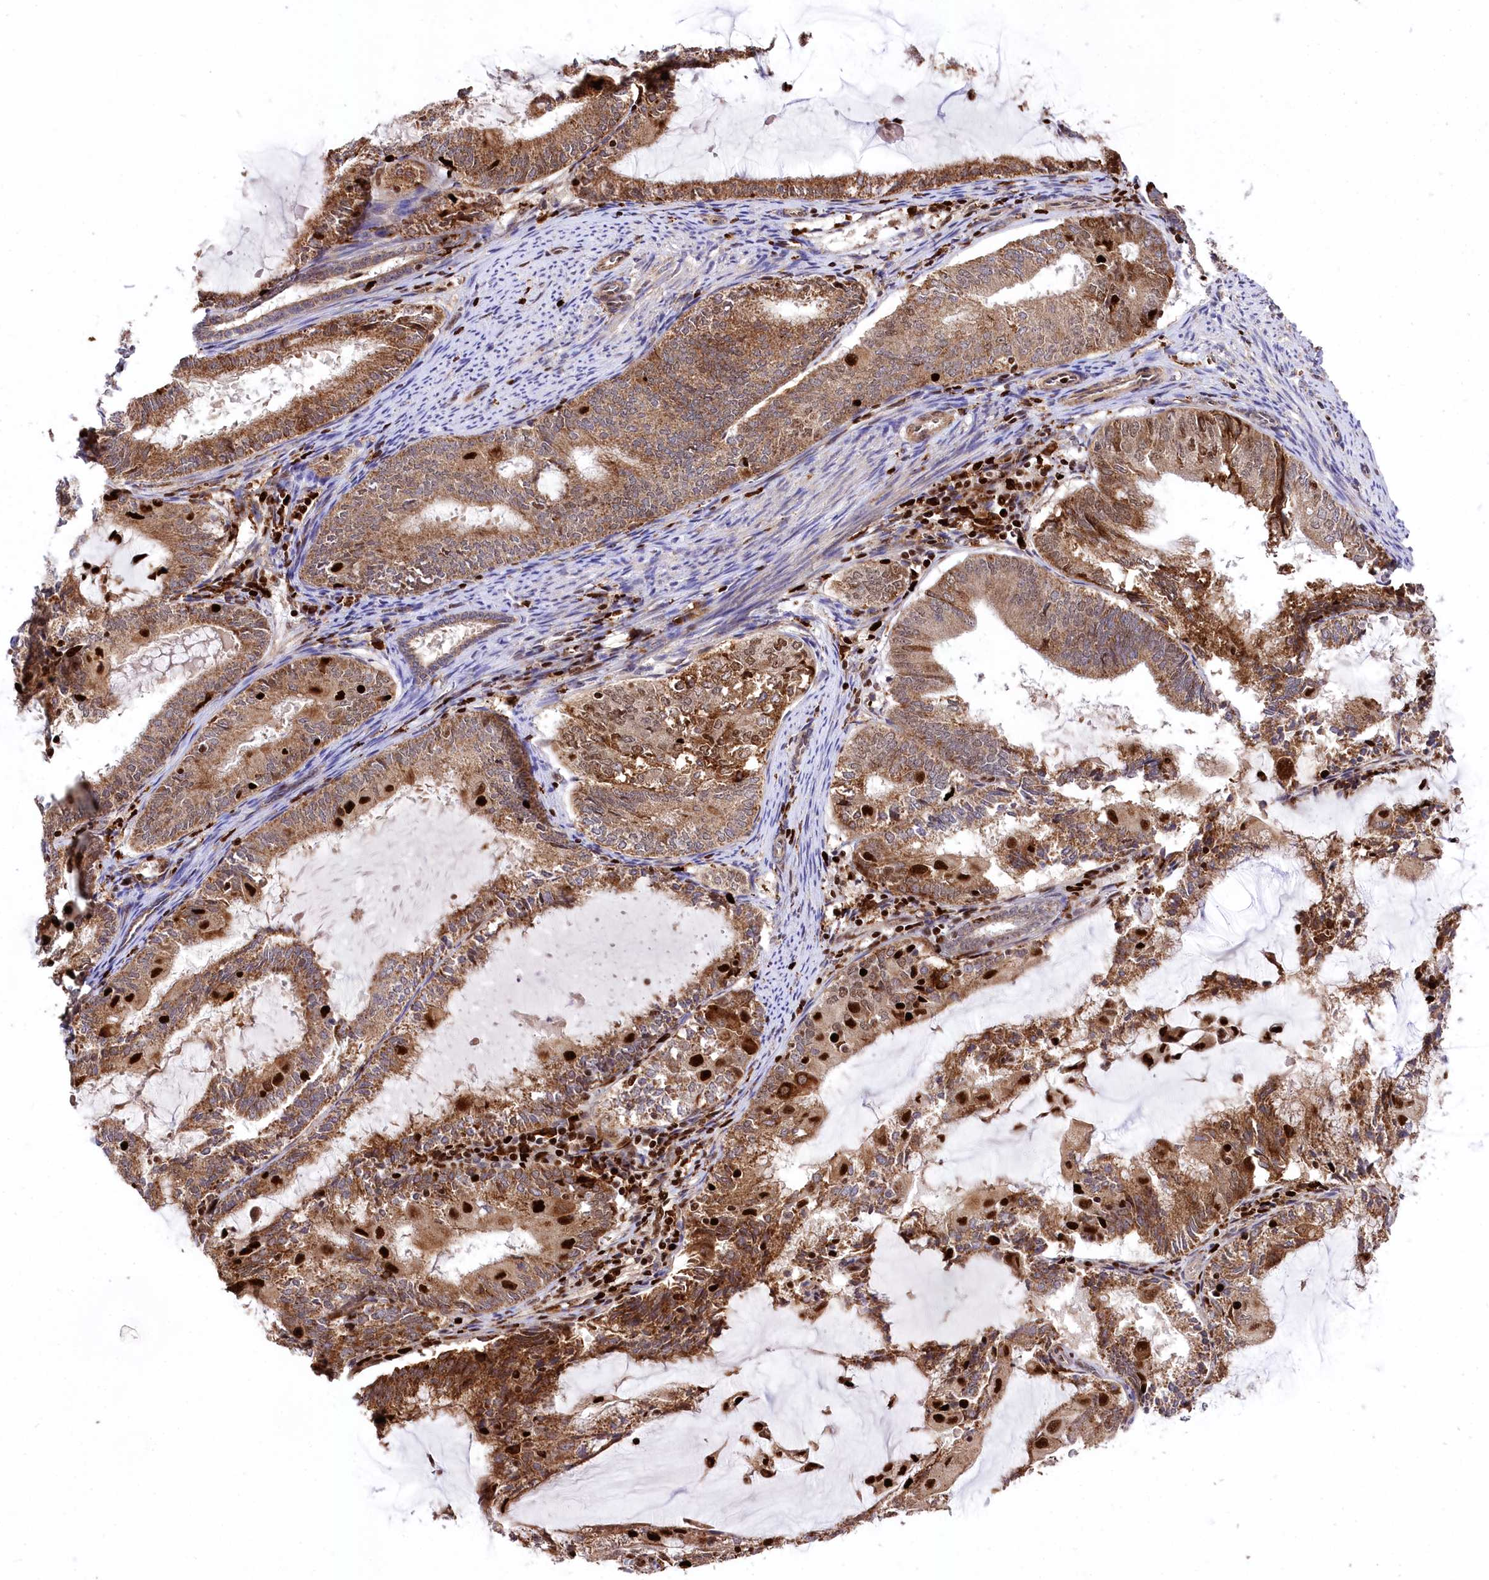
{"staining": {"intensity": "strong", "quantity": "25%-75%", "location": "cytoplasmic/membranous,nuclear"}, "tissue": "endometrial cancer", "cell_type": "Tumor cells", "image_type": "cancer", "snomed": [{"axis": "morphology", "description": "Adenocarcinoma, NOS"}, {"axis": "topography", "description": "Endometrium"}], "caption": "Endometrial cancer tissue reveals strong cytoplasmic/membranous and nuclear expression in approximately 25%-75% of tumor cells, visualized by immunohistochemistry. Using DAB (brown) and hematoxylin (blue) stains, captured at high magnification using brightfield microscopy.", "gene": "FIGN", "patient": {"sex": "female", "age": 81}}